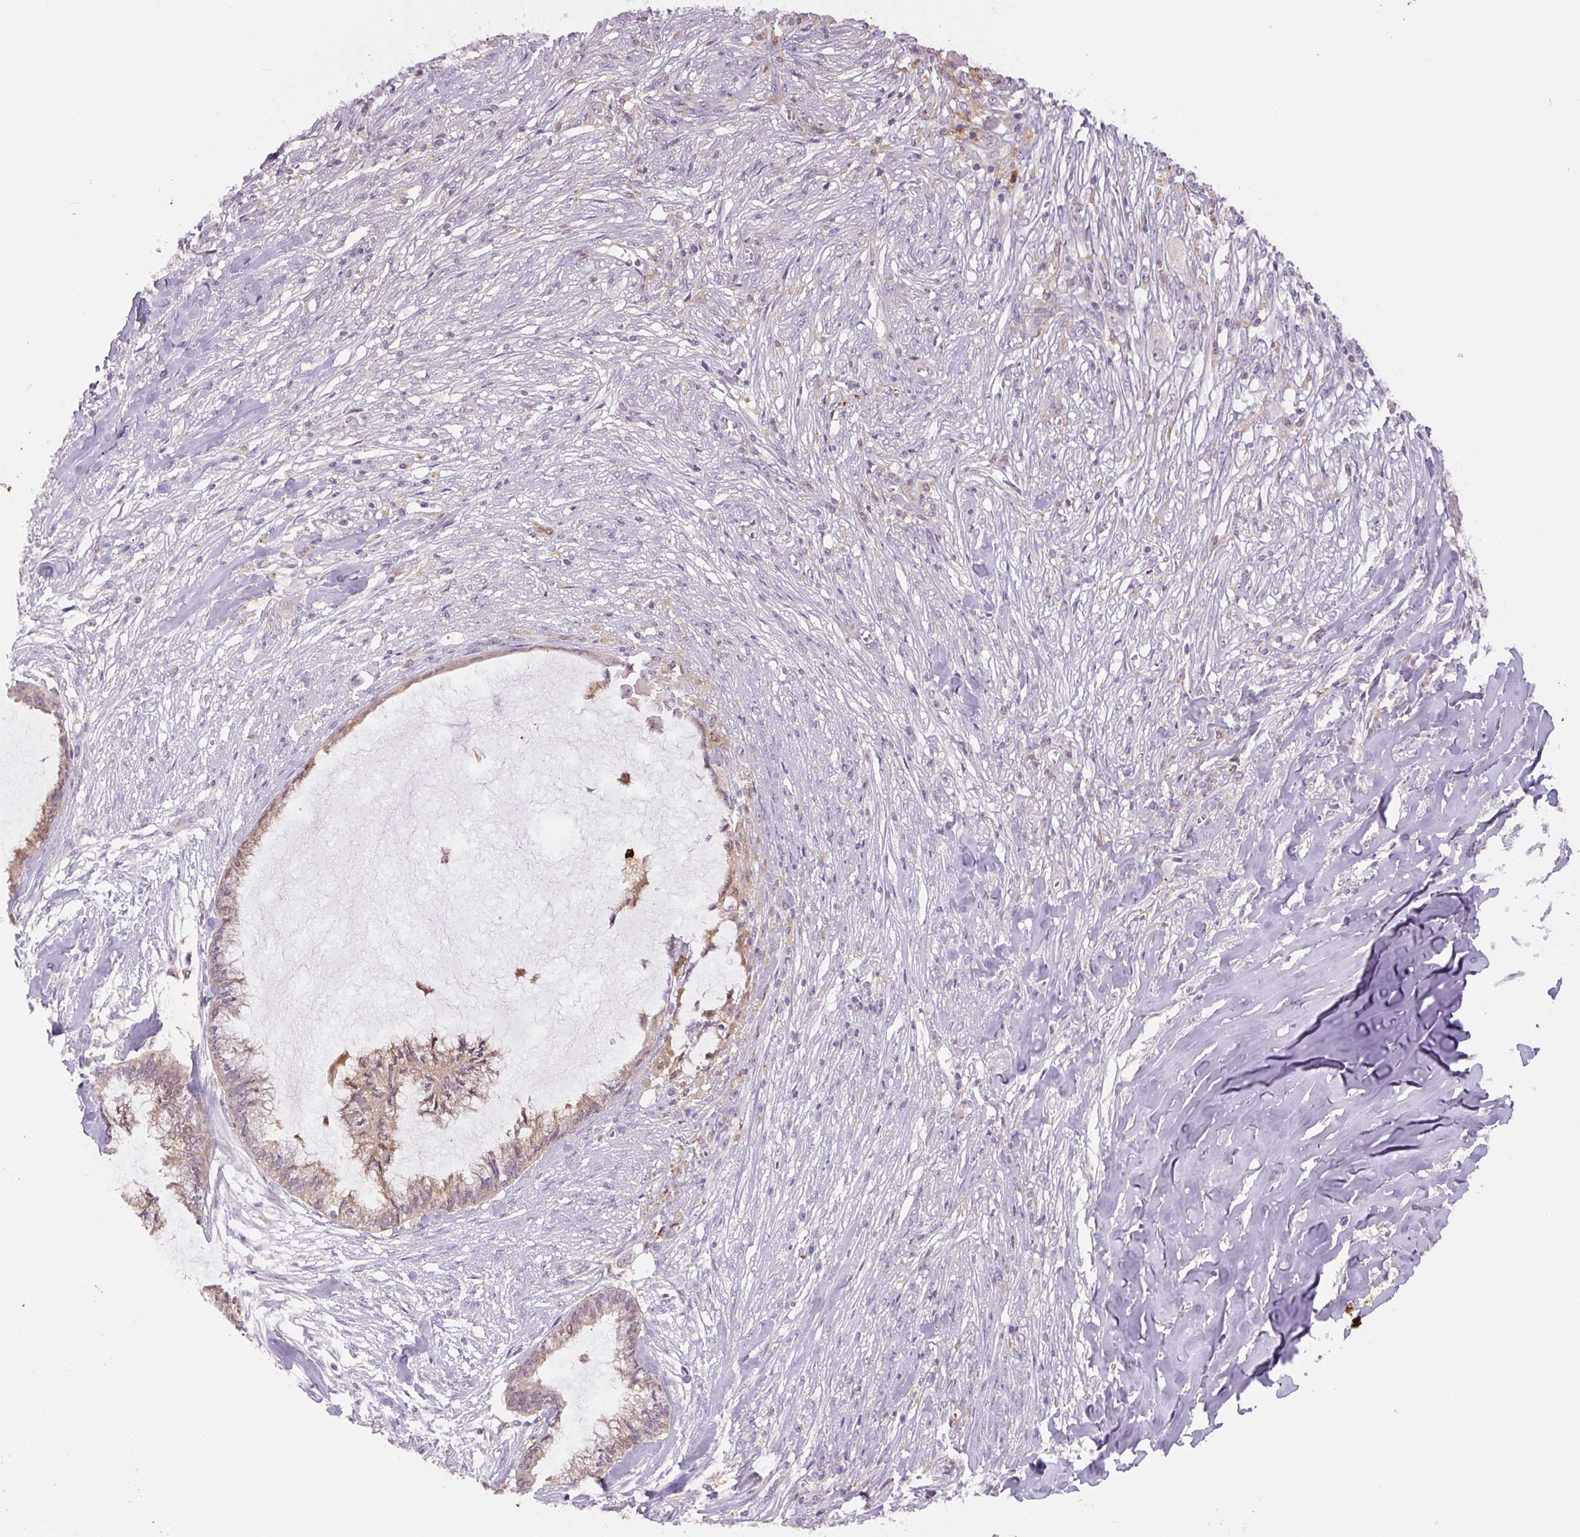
{"staining": {"intensity": "moderate", "quantity": "25%-75%", "location": "cytoplasmic/membranous"}, "tissue": "endometrial cancer", "cell_type": "Tumor cells", "image_type": "cancer", "snomed": [{"axis": "morphology", "description": "Adenocarcinoma, NOS"}, {"axis": "topography", "description": "Endometrium"}], "caption": "A high-resolution histopathology image shows immunohistochemistry (IHC) staining of endometrial cancer, which reveals moderate cytoplasmic/membranous staining in about 25%-75% of tumor cells.", "gene": "SPSB2", "patient": {"sex": "female", "age": 86}}